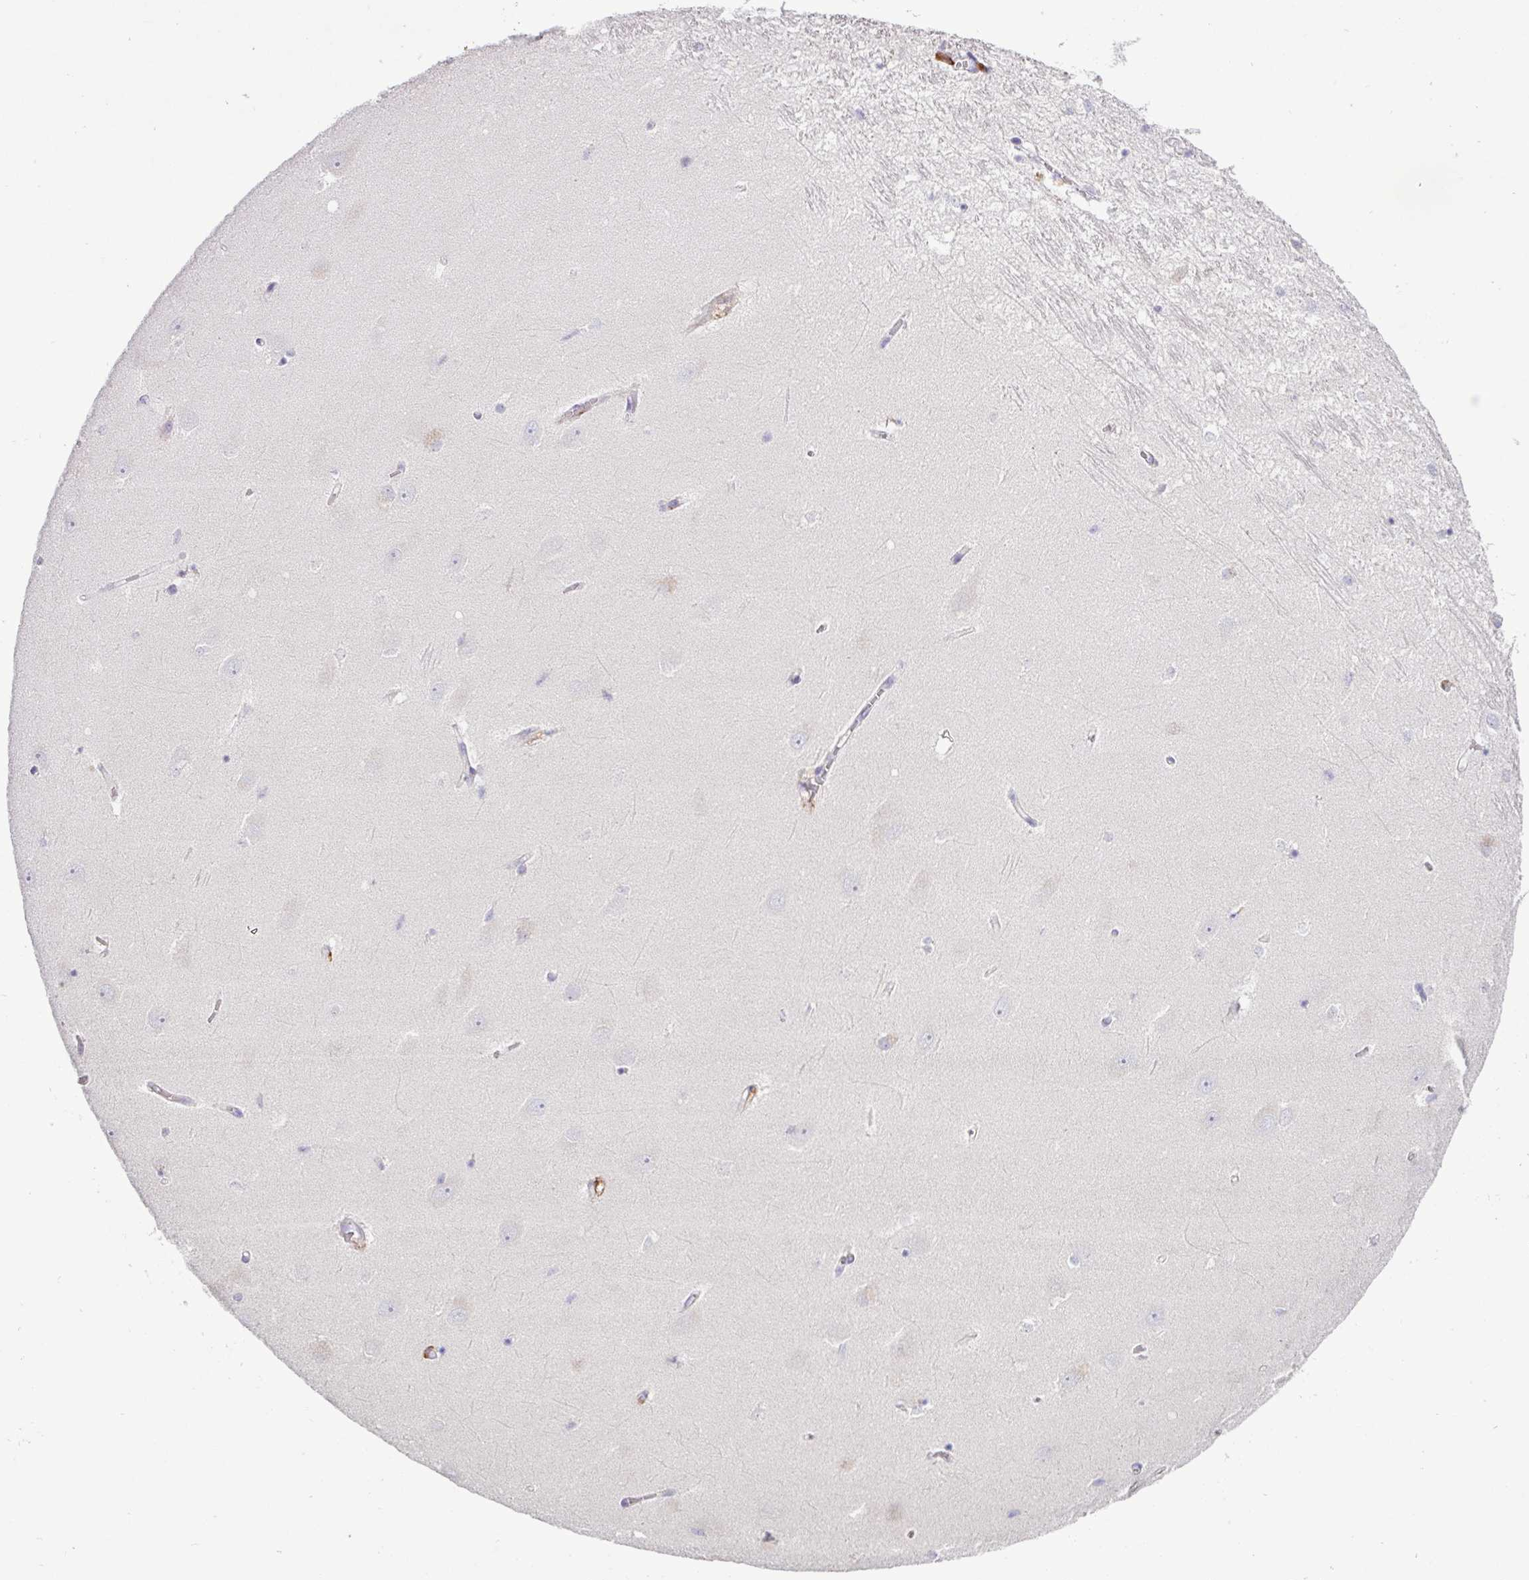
{"staining": {"intensity": "negative", "quantity": "none", "location": "none"}, "tissue": "hippocampus", "cell_type": "Glial cells", "image_type": "normal", "snomed": [{"axis": "morphology", "description": "Normal tissue, NOS"}, {"axis": "topography", "description": "Hippocampus"}], "caption": "This is an immunohistochemistry (IHC) histopathology image of unremarkable human hippocampus. There is no expression in glial cells.", "gene": "AMIGO2", "patient": {"sex": "female", "age": 64}}